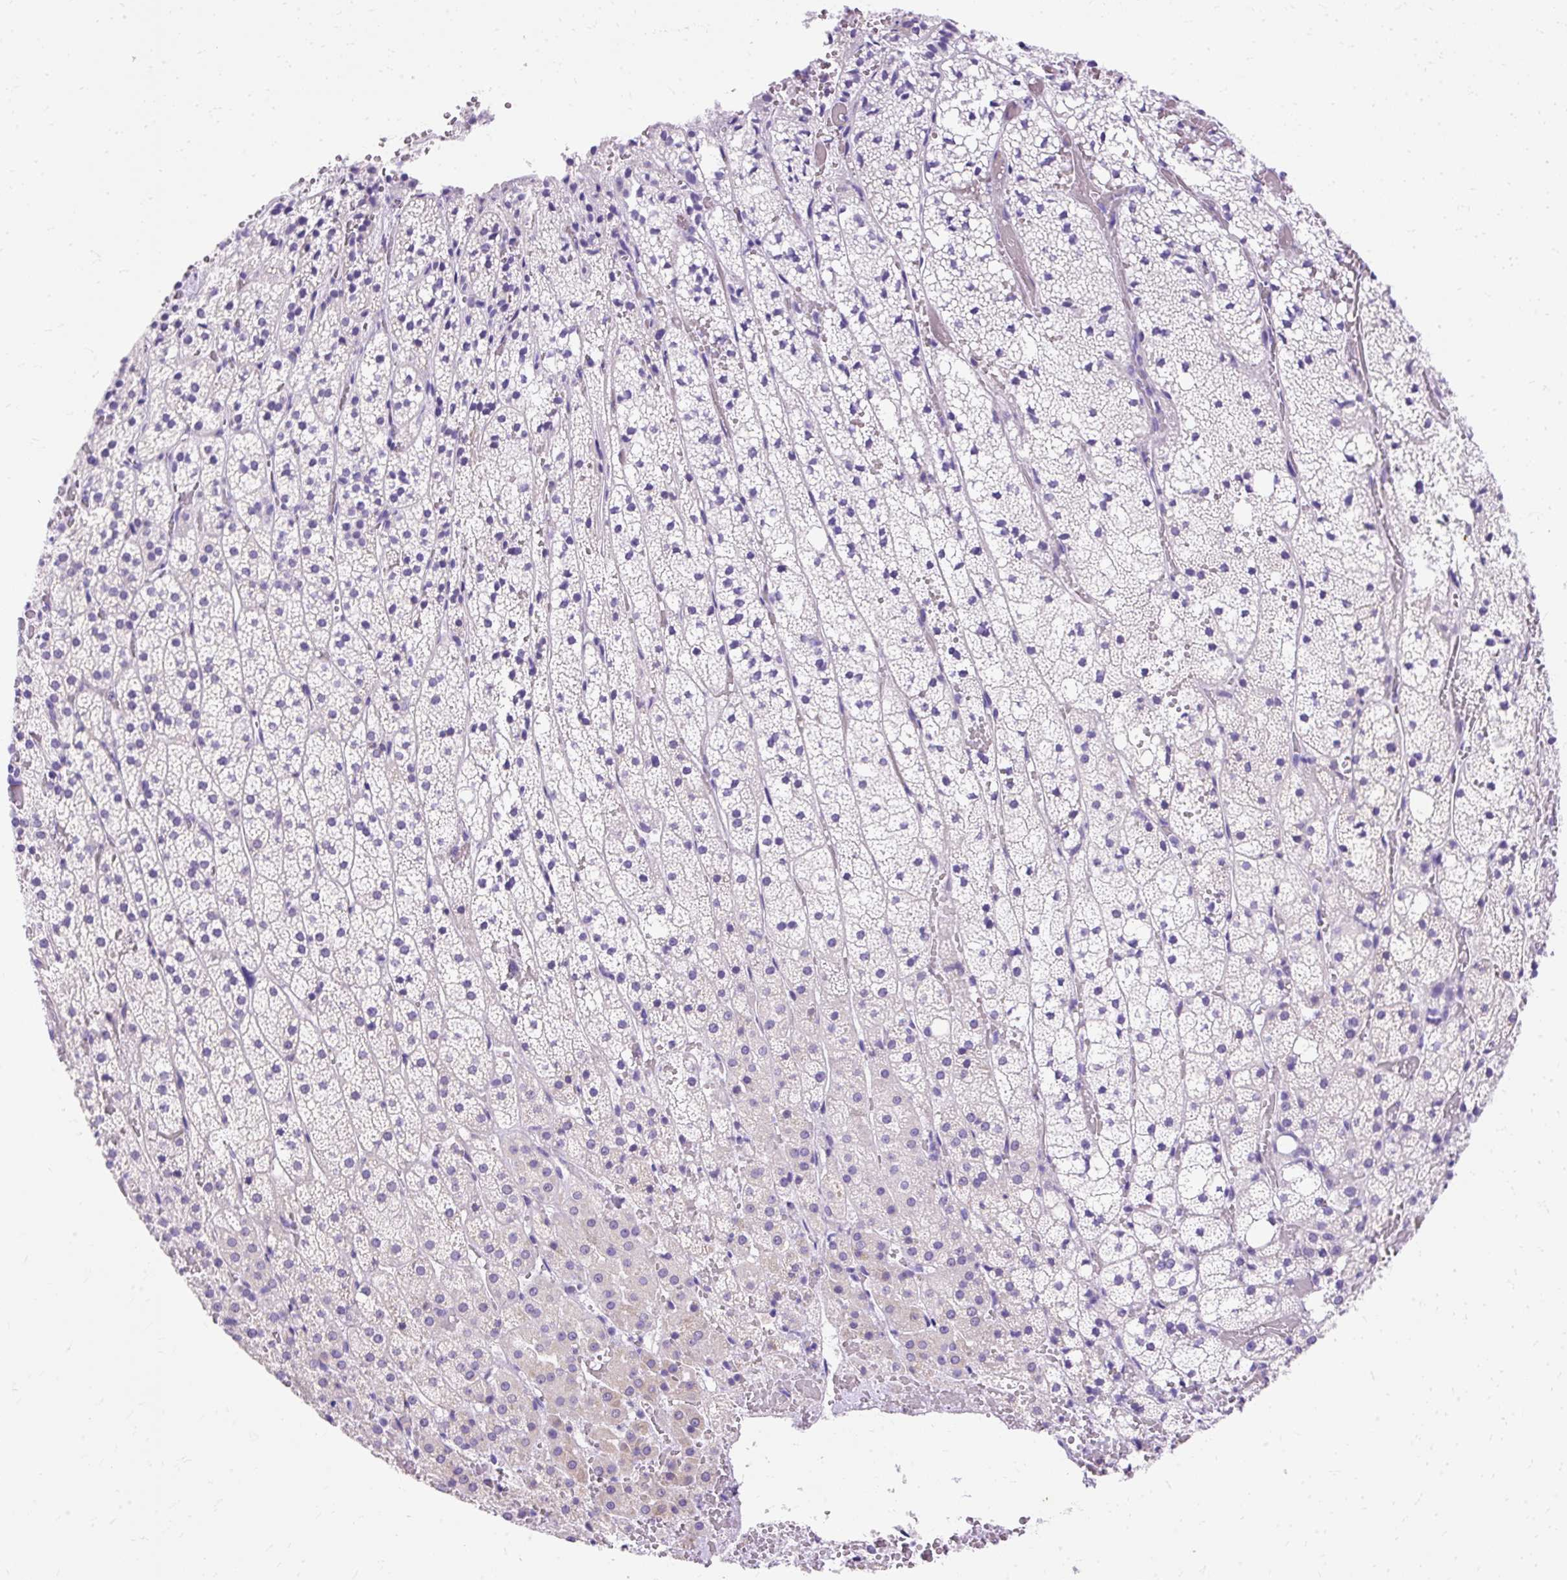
{"staining": {"intensity": "negative", "quantity": "none", "location": "none"}, "tissue": "adrenal gland", "cell_type": "Glandular cells", "image_type": "normal", "snomed": [{"axis": "morphology", "description": "Normal tissue, NOS"}, {"axis": "topography", "description": "Adrenal gland"}], "caption": "IHC histopathology image of benign adrenal gland: adrenal gland stained with DAB demonstrates no significant protein staining in glandular cells. (DAB (3,3'-diaminobenzidine) immunohistochemistry (IHC) with hematoxylin counter stain).", "gene": "MYO6", "patient": {"sex": "male", "age": 53}}